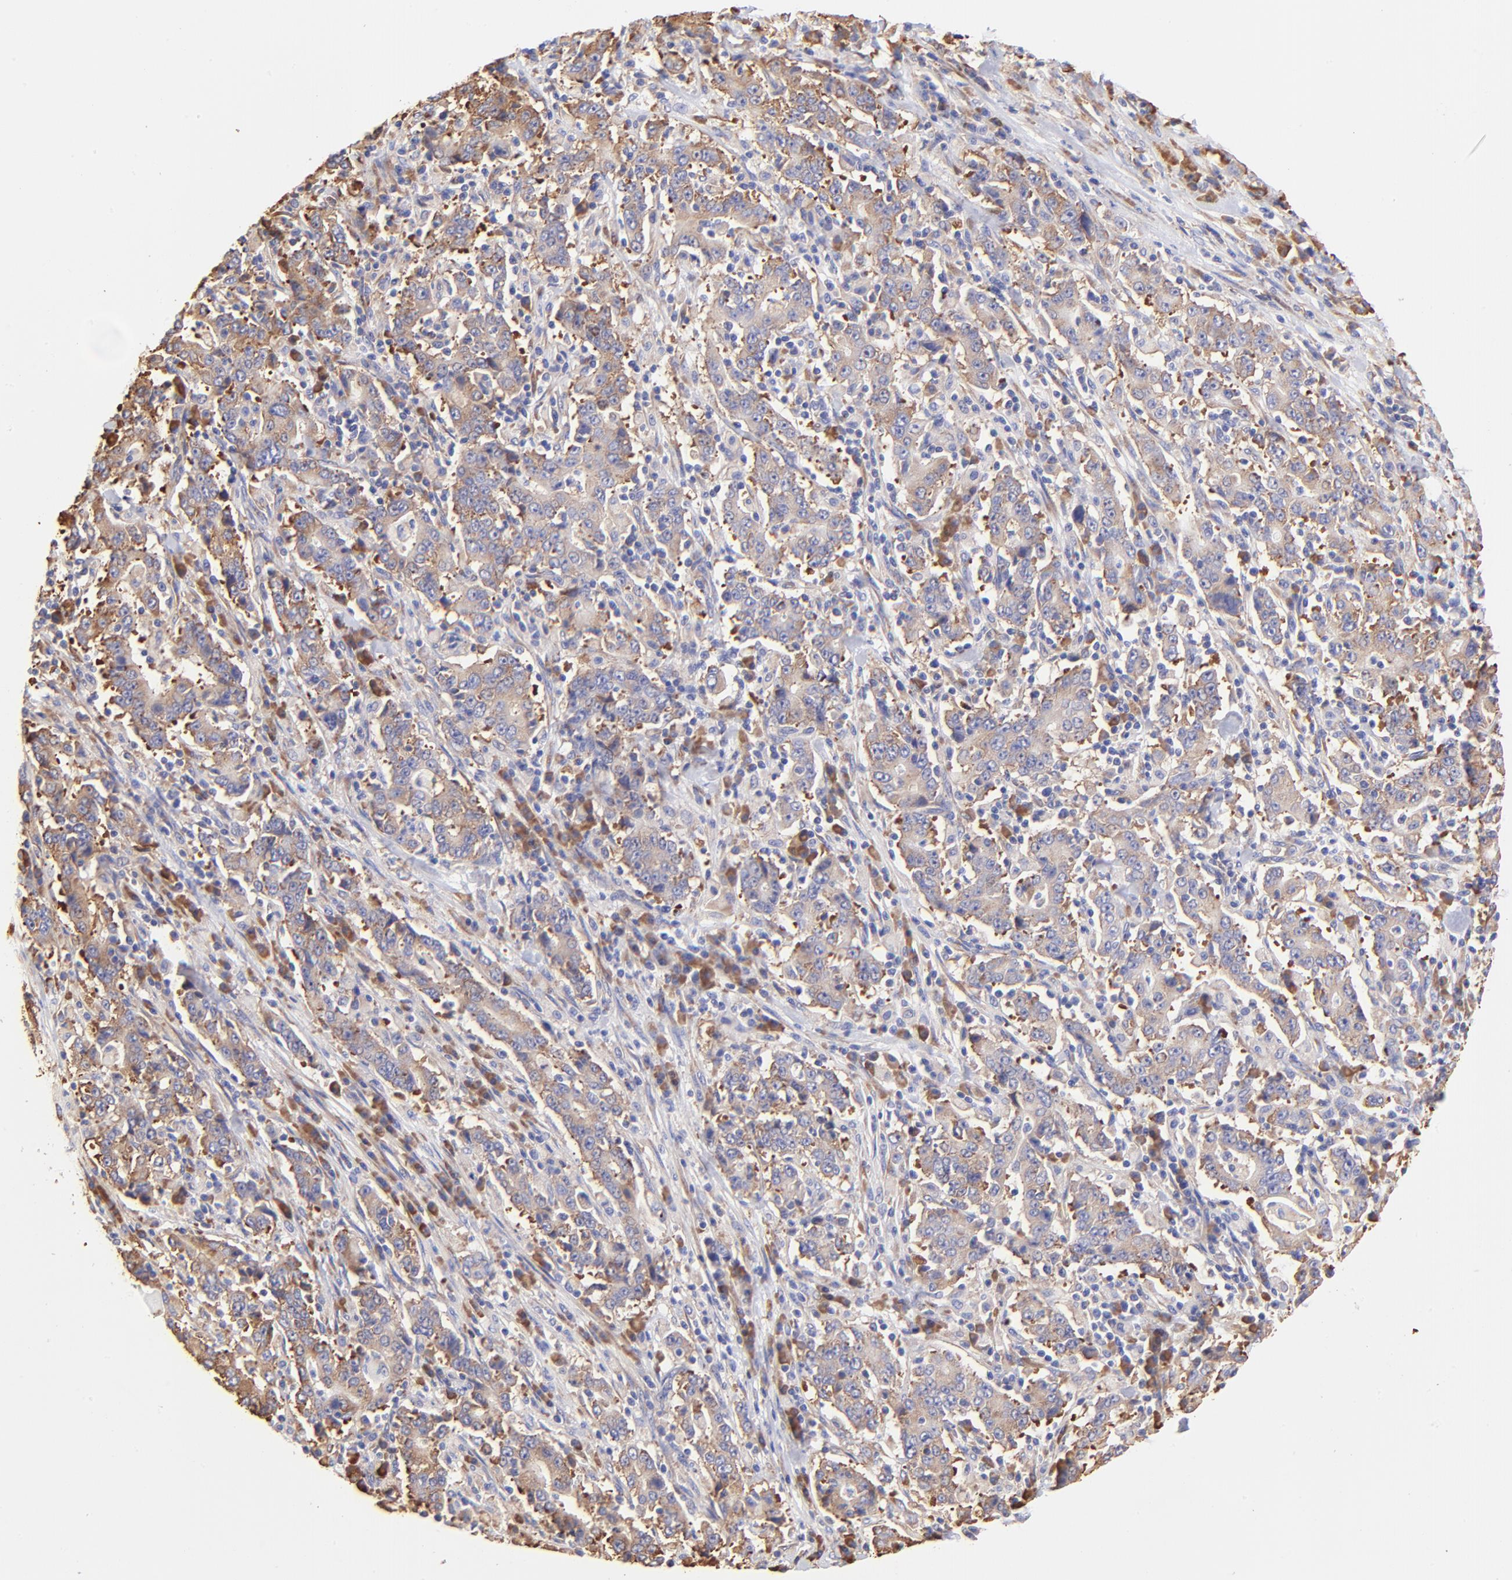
{"staining": {"intensity": "moderate", "quantity": "25%-75%", "location": "cytoplasmic/membranous"}, "tissue": "stomach cancer", "cell_type": "Tumor cells", "image_type": "cancer", "snomed": [{"axis": "morphology", "description": "Normal tissue, NOS"}, {"axis": "morphology", "description": "Adenocarcinoma, NOS"}, {"axis": "topography", "description": "Stomach, upper"}, {"axis": "topography", "description": "Stomach"}], "caption": "DAB immunohistochemical staining of human stomach adenocarcinoma shows moderate cytoplasmic/membranous protein staining in about 25%-75% of tumor cells.", "gene": "RPL30", "patient": {"sex": "male", "age": 59}}